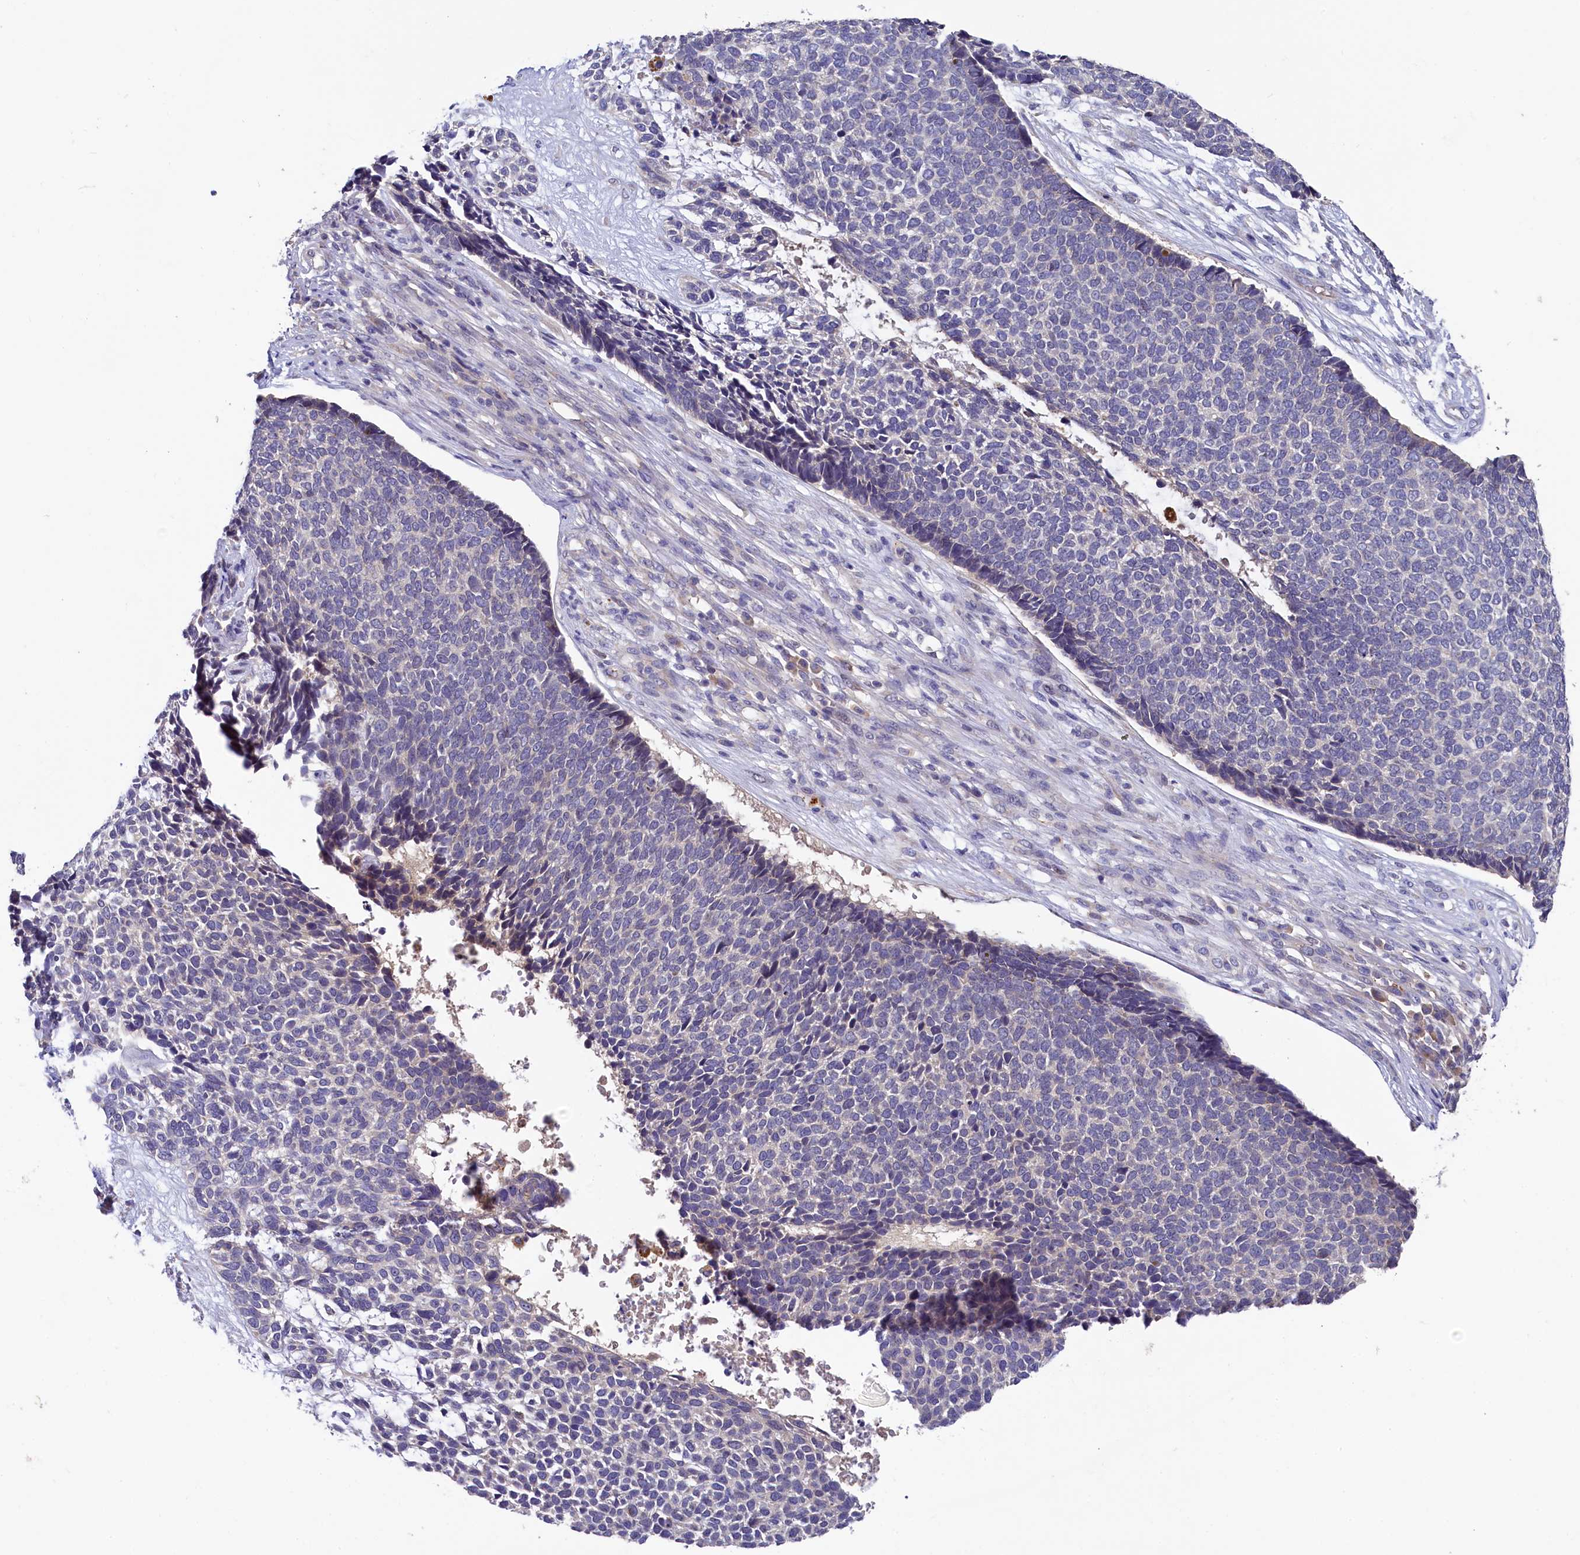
{"staining": {"intensity": "negative", "quantity": "none", "location": "none"}, "tissue": "skin cancer", "cell_type": "Tumor cells", "image_type": "cancer", "snomed": [{"axis": "morphology", "description": "Basal cell carcinoma"}, {"axis": "topography", "description": "Skin"}], "caption": "IHC micrograph of neoplastic tissue: basal cell carcinoma (skin) stained with DAB (3,3'-diaminobenzidine) exhibits no significant protein staining in tumor cells.", "gene": "SPINK9", "patient": {"sex": "female", "age": 84}}